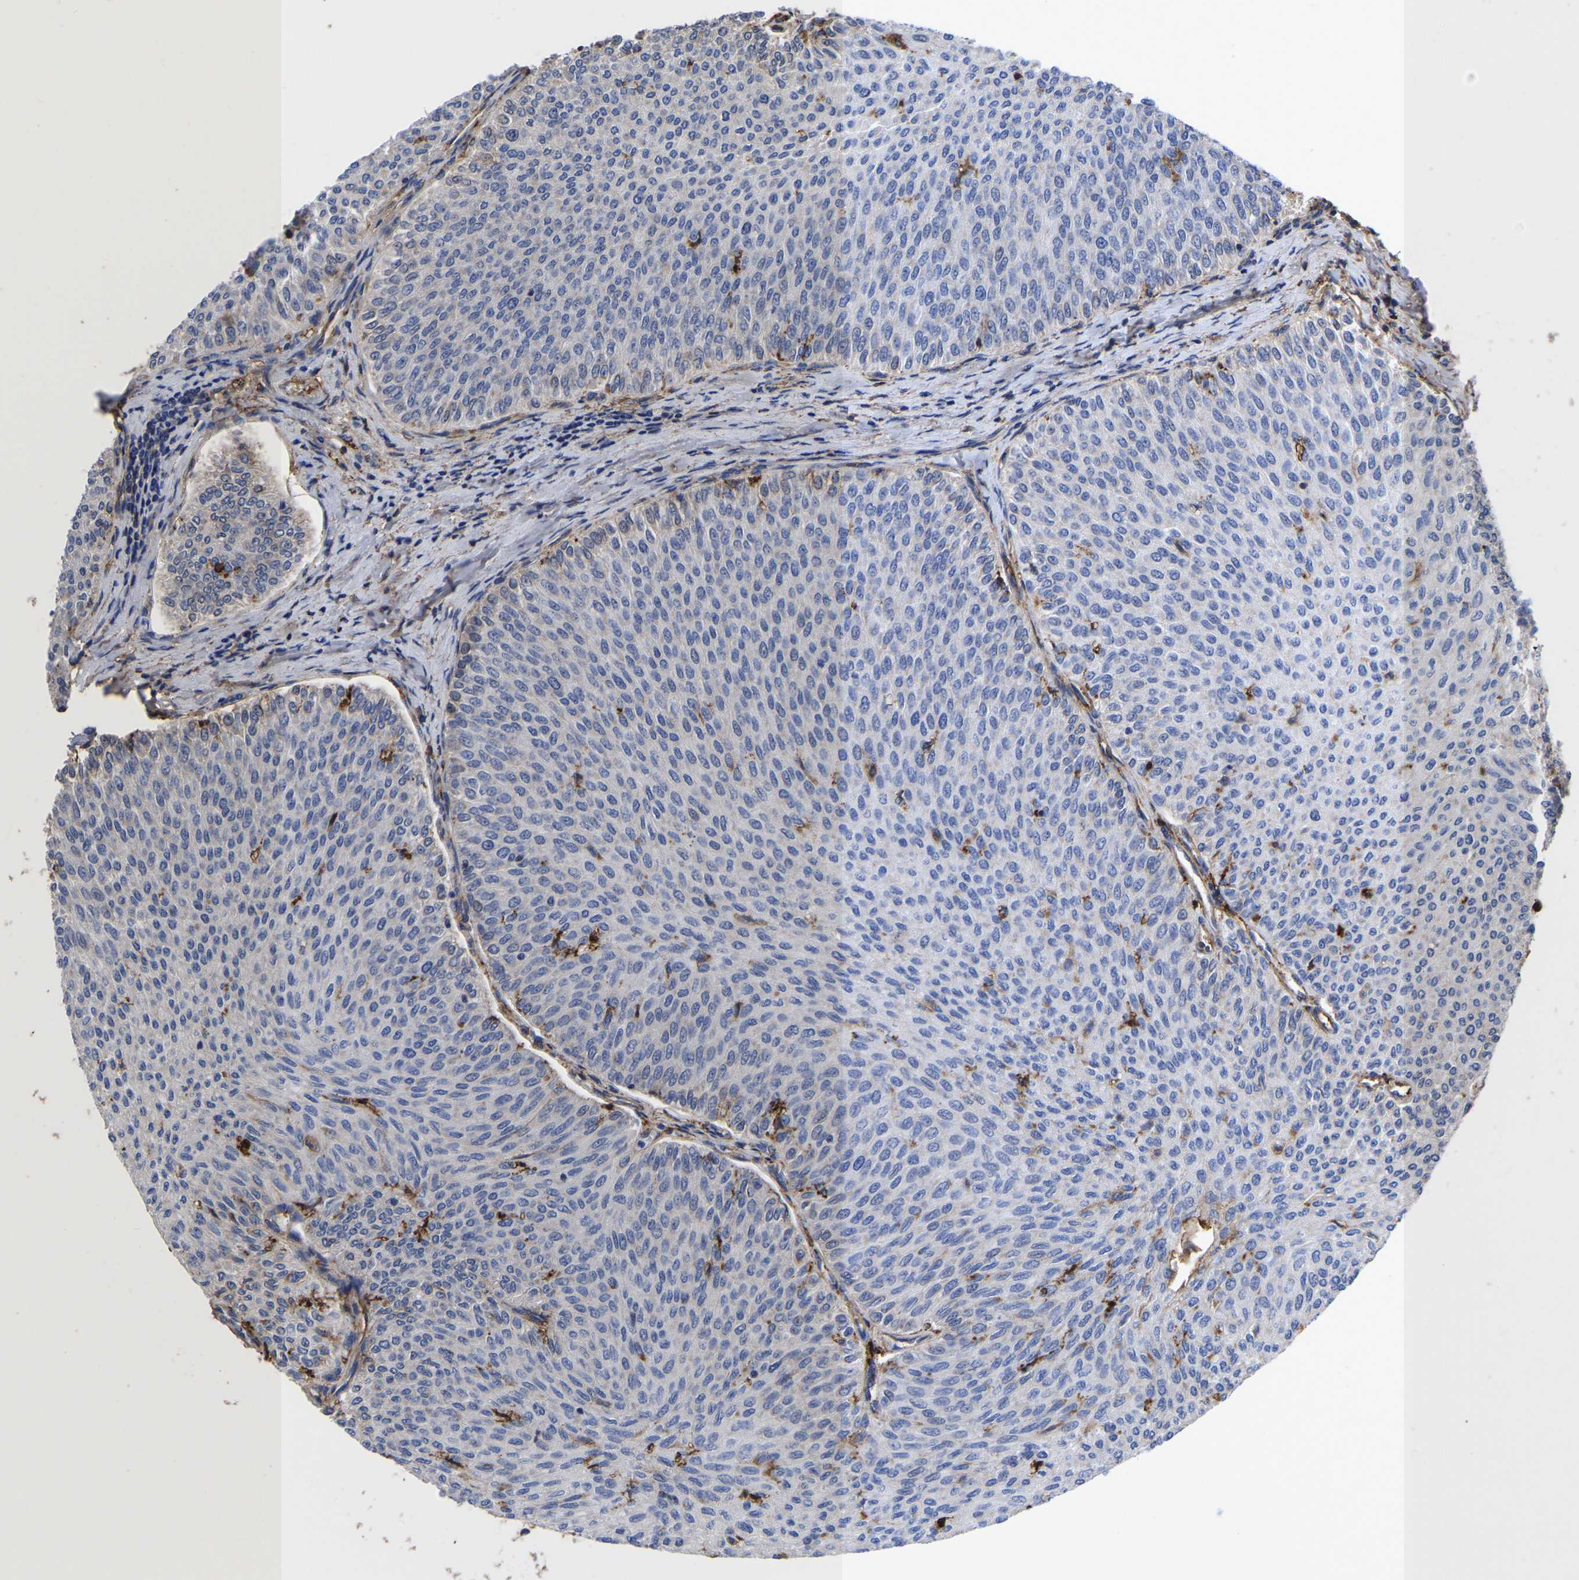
{"staining": {"intensity": "negative", "quantity": "none", "location": "none"}, "tissue": "urothelial cancer", "cell_type": "Tumor cells", "image_type": "cancer", "snomed": [{"axis": "morphology", "description": "Urothelial carcinoma, Low grade"}, {"axis": "topography", "description": "Urinary bladder"}], "caption": "DAB immunohistochemical staining of urothelial cancer displays no significant positivity in tumor cells.", "gene": "LIF", "patient": {"sex": "male", "age": 78}}